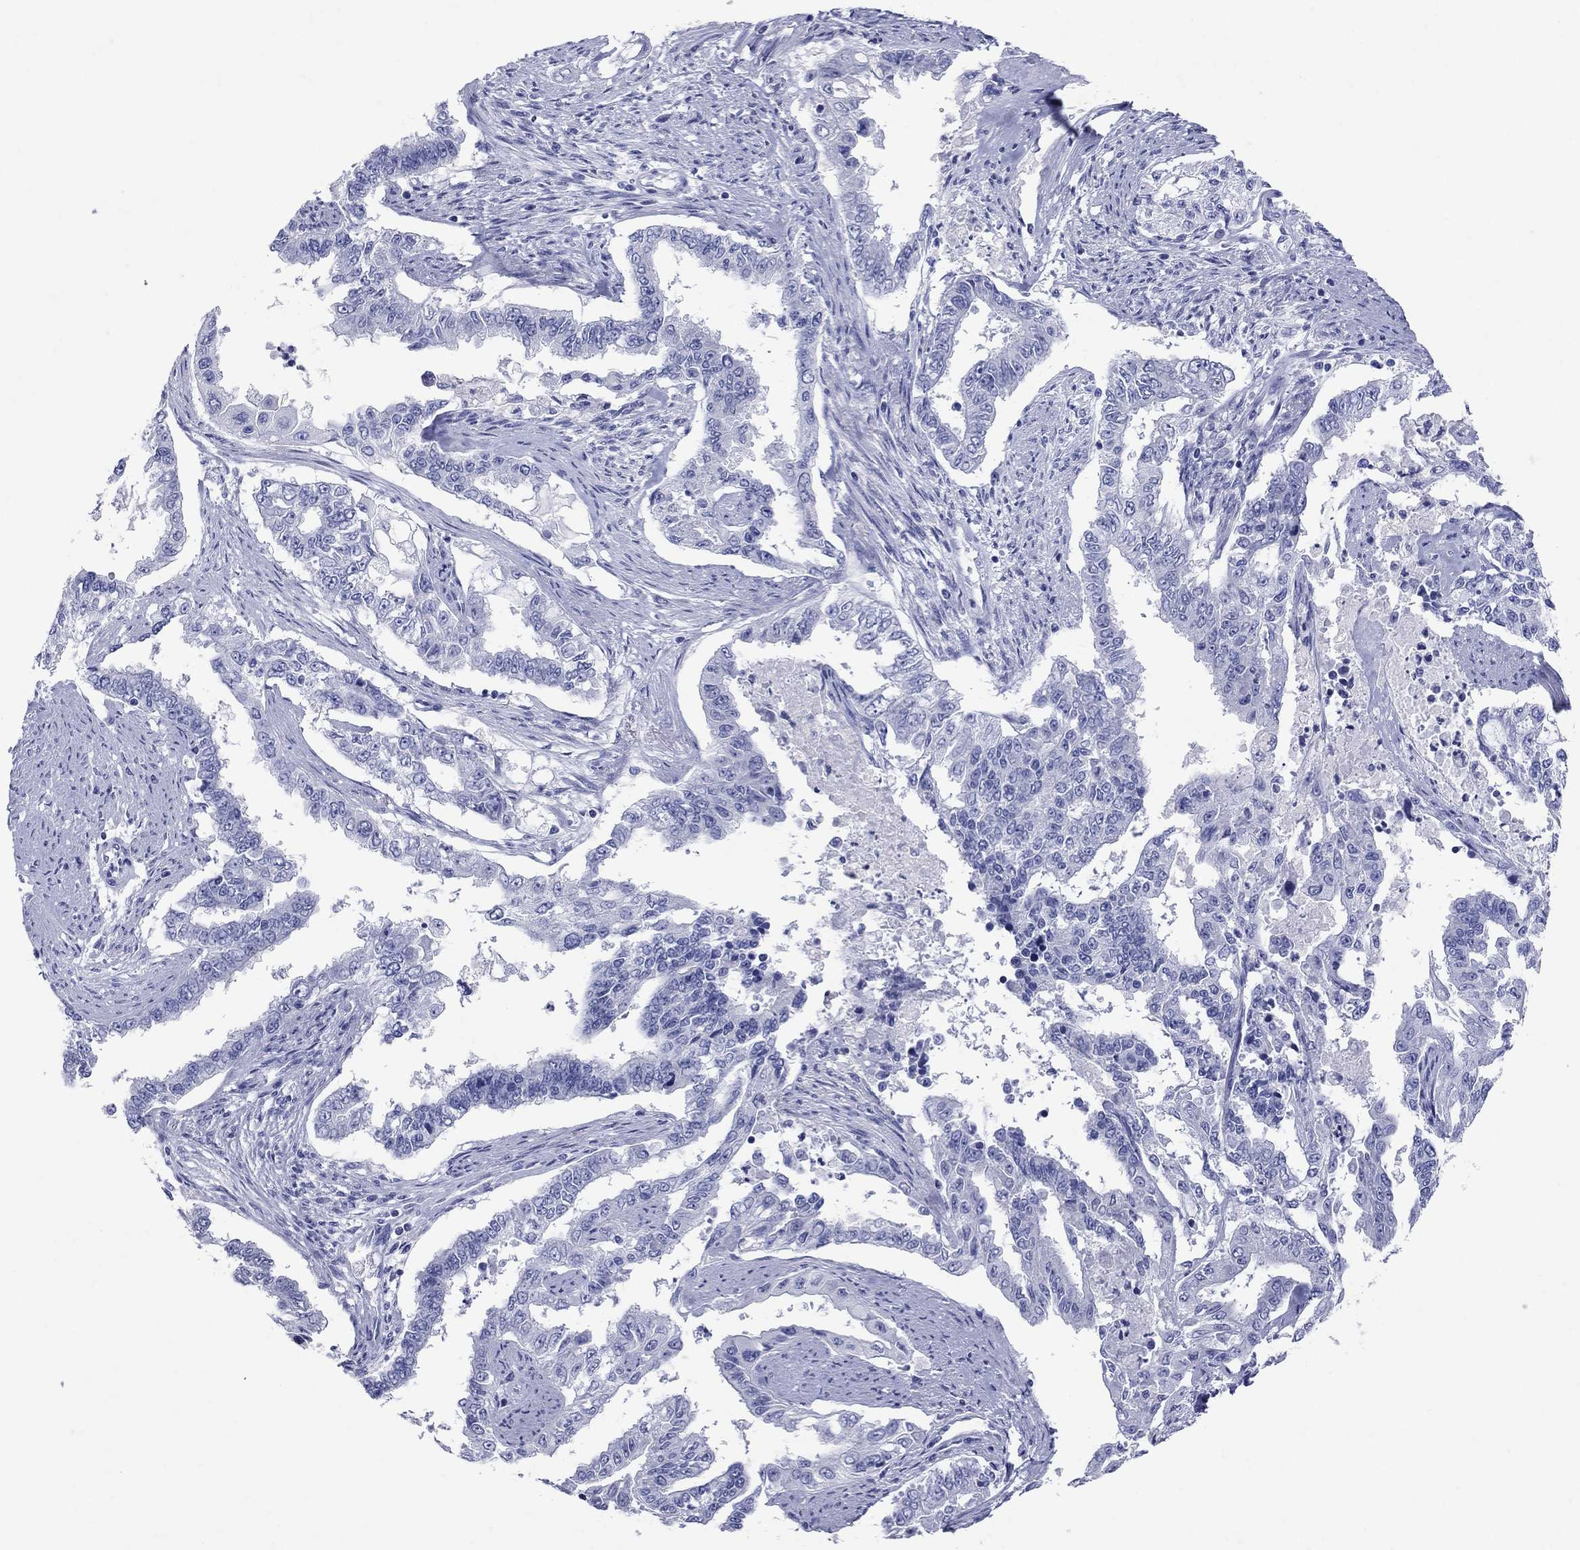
{"staining": {"intensity": "negative", "quantity": "none", "location": "none"}, "tissue": "endometrial cancer", "cell_type": "Tumor cells", "image_type": "cancer", "snomed": [{"axis": "morphology", "description": "Adenocarcinoma, NOS"}, {"axis": "topography", "description": "Uterus"}], "caption": "Immunohistochemical staining of endometrial cancer (adenocarcinoma) exhibits no significant staining in tumor cells.", "gene": "ATP4A", "patient": {"sex": "female", "age": 59}}